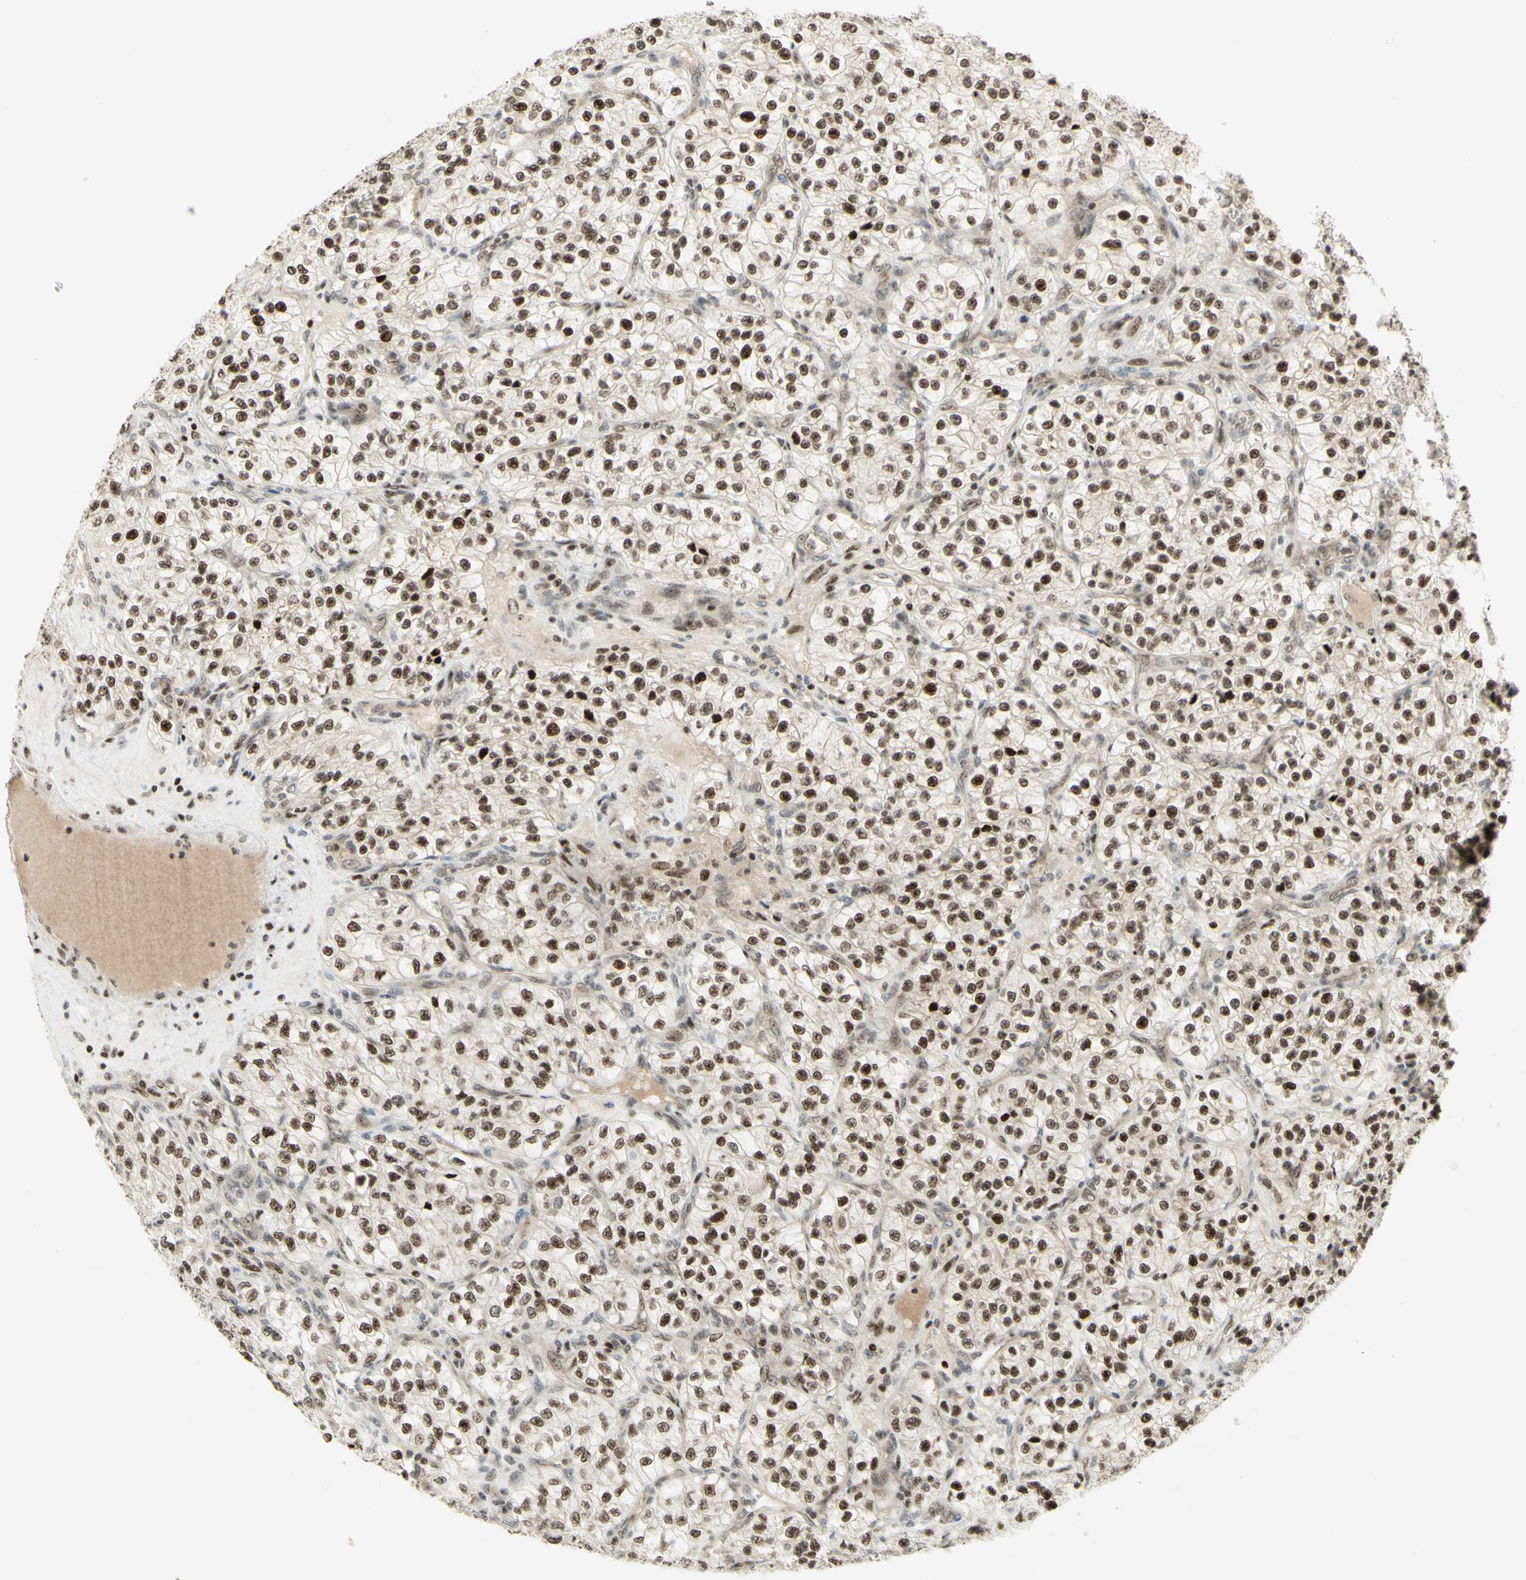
{"staining": {"intensity": "moderate", "quantity": ">75%", "location": "cytoplasmic/membranous,nuclear"}, "tissue": "renal cancer", "cell_type": "Tumor cells", "image_type": "cancer", "snomed": [{"axis": "morphology", "description": "Adenocarcinoma, NOS"}, {"axis": "topography", "description": "Kidney"}], "caption": "Tumor cells display moderate cytoplasmic/membranous and nuclear expression in approximately >75% of cells in adenocarcinoma (renal). (brown staining indicates protein expression, while blue staining denotes nuclei).", "gene": "CDKL5", "patient": {"sex": "female", "age": 57}}